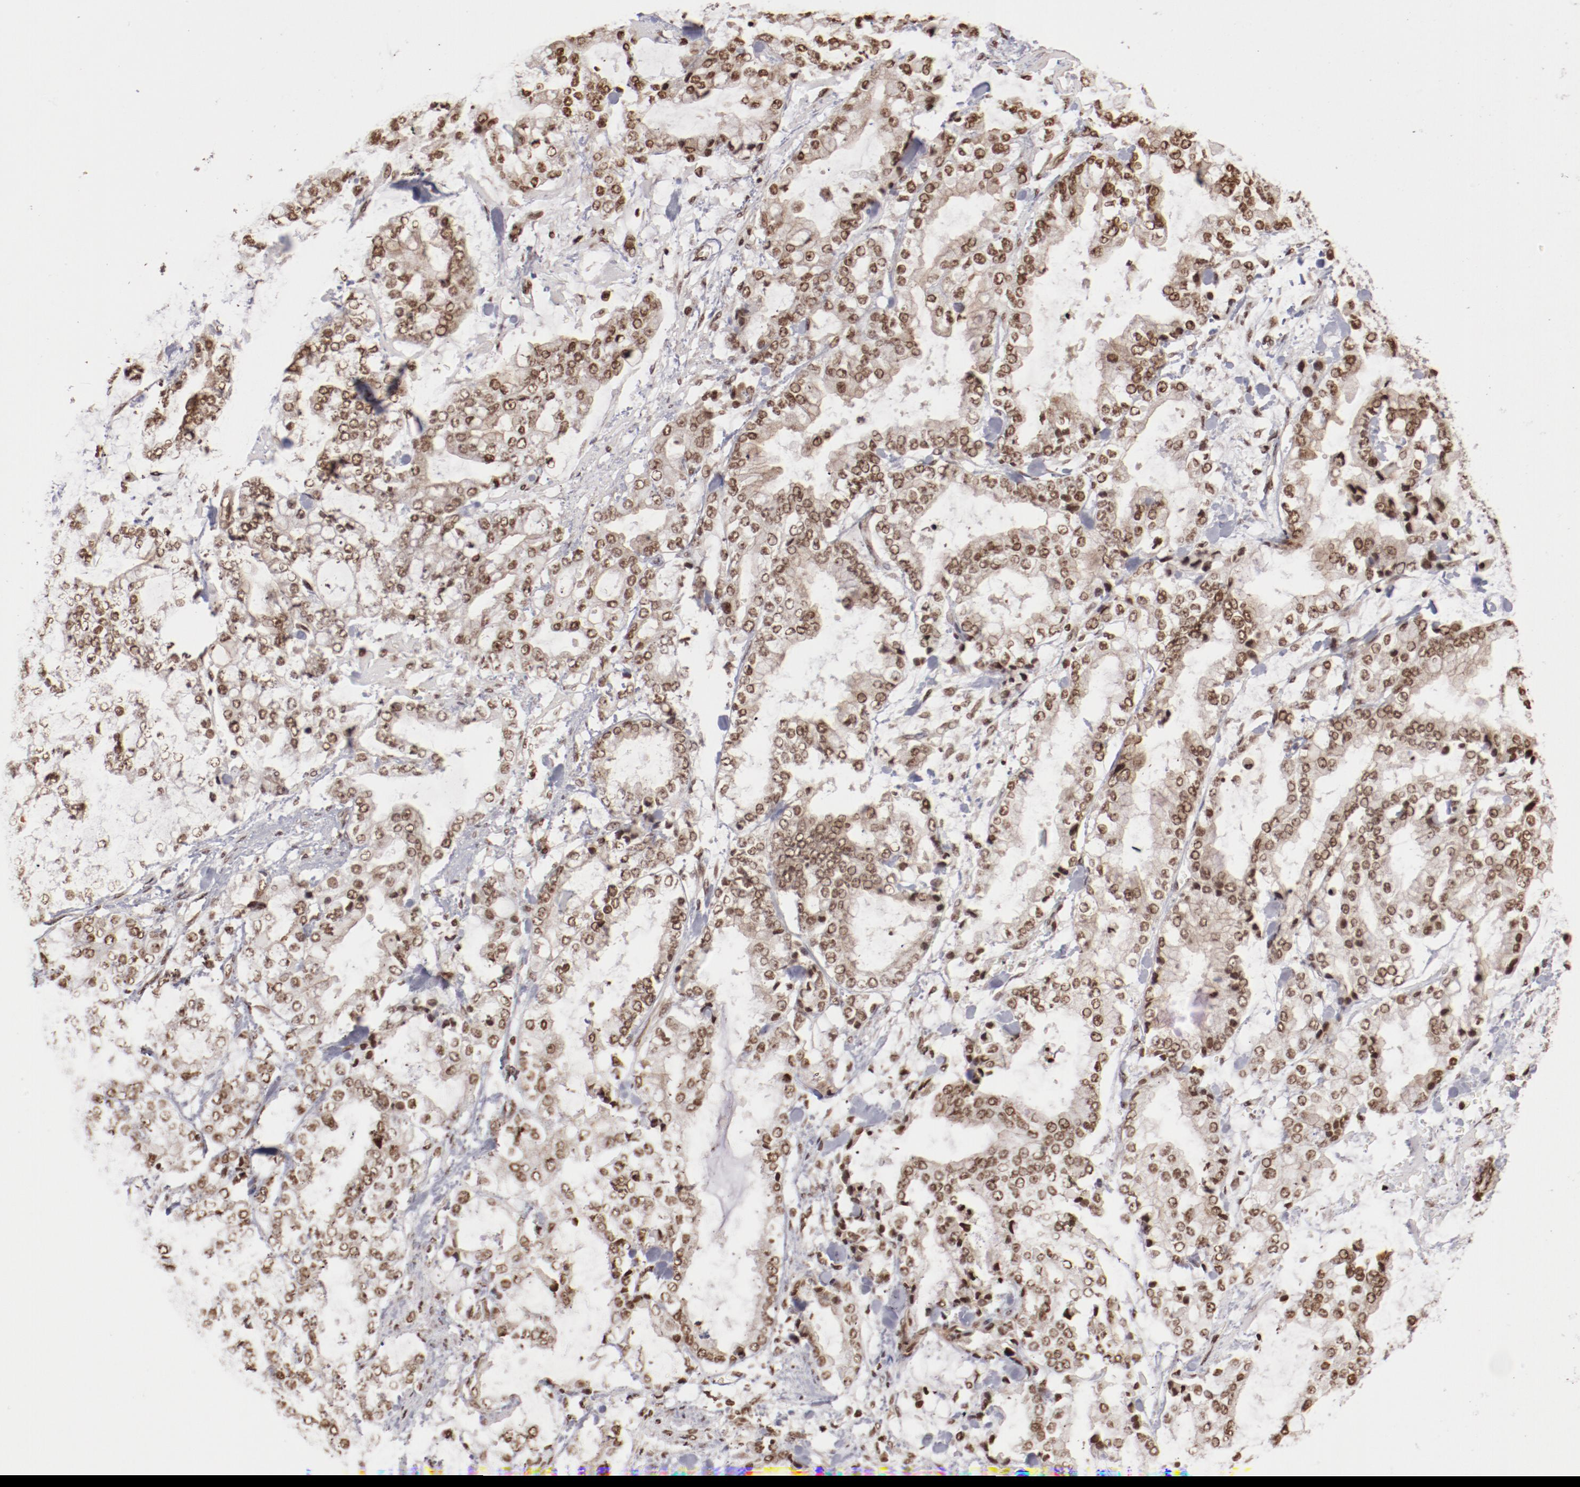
{"staining": {"intensity": "weak", "quantity": ">75%", "location": "nuclear"}, "tissue": "stomach cancer", "cell_type": "Tumor cells", "image_type": "cancer", "snomed": [{"axis": "morphology", "description": "Normal tissue, NOS"}, {"axis": "morphology", "description": "Adenocarcinoma, NOS"}, {"axis": "topography", "description": "Stomach, upper"}, {"axis": "topography", "description": "Stomach"}], "caption": "Protein expression analysis of human stomach cancer (adenocarcinoma) reveals weak nuclear expression in about >75% of tumor cells.", "gene": "ABL2", "patient": {"sex": "male", "age": 76}}